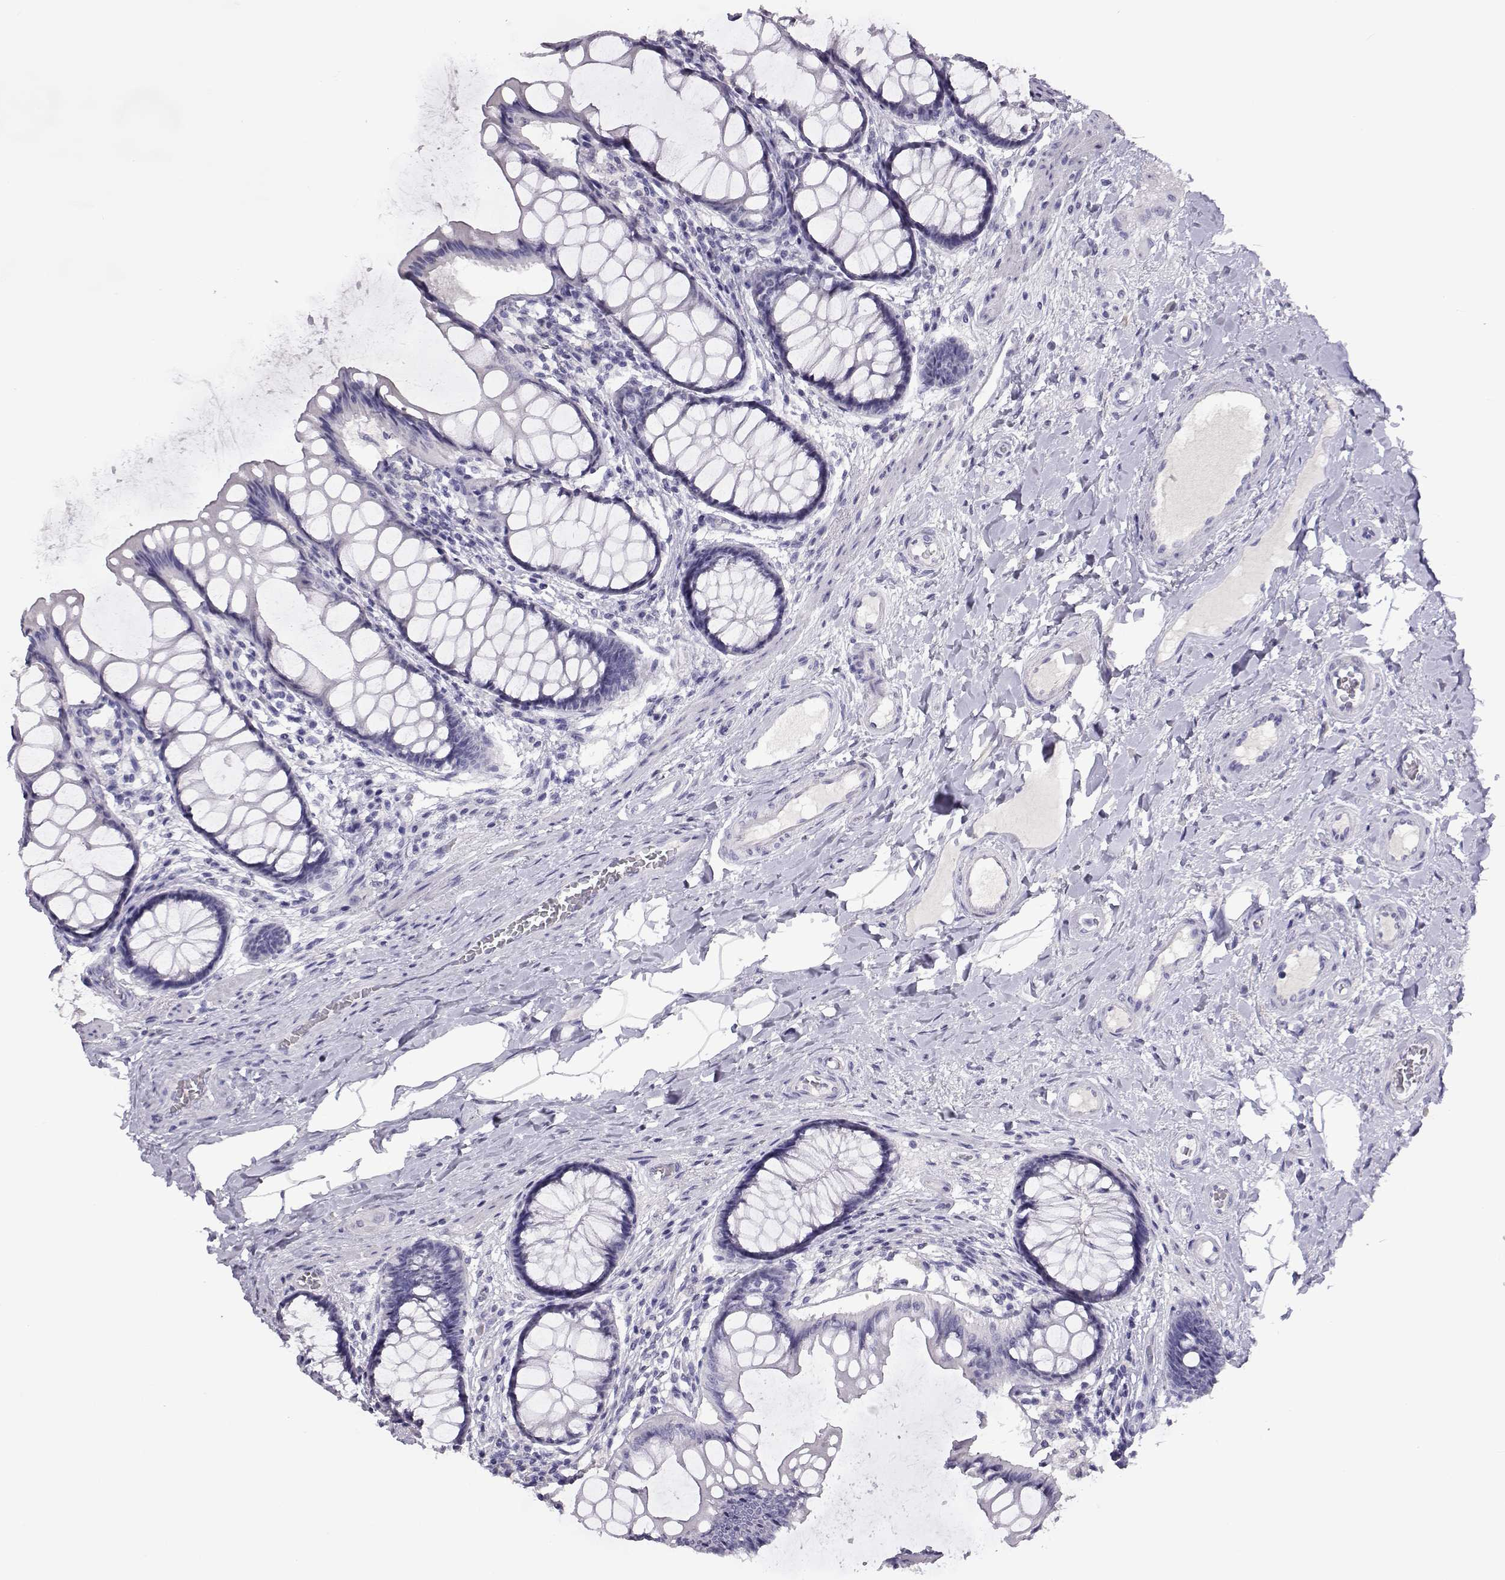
{"staining": {"intensity": "negative", "quantity": "none", "location": "none"}, "tissue": "colon", "cell_type": "Endothelial cells", "image_type": "normal", "snomed": [{"axis": "morphology", "description": "Normal tissue, NOS"}, {"axis": "topography", "description": "Colon"}], "caption": "The micrograph shows no staining of endothelial cells in benign colon. (Brightfield microscopy of DAB IHC at high magnification).", "gene": "PMCH", "patient": {"sex": "female", "age": 65}}